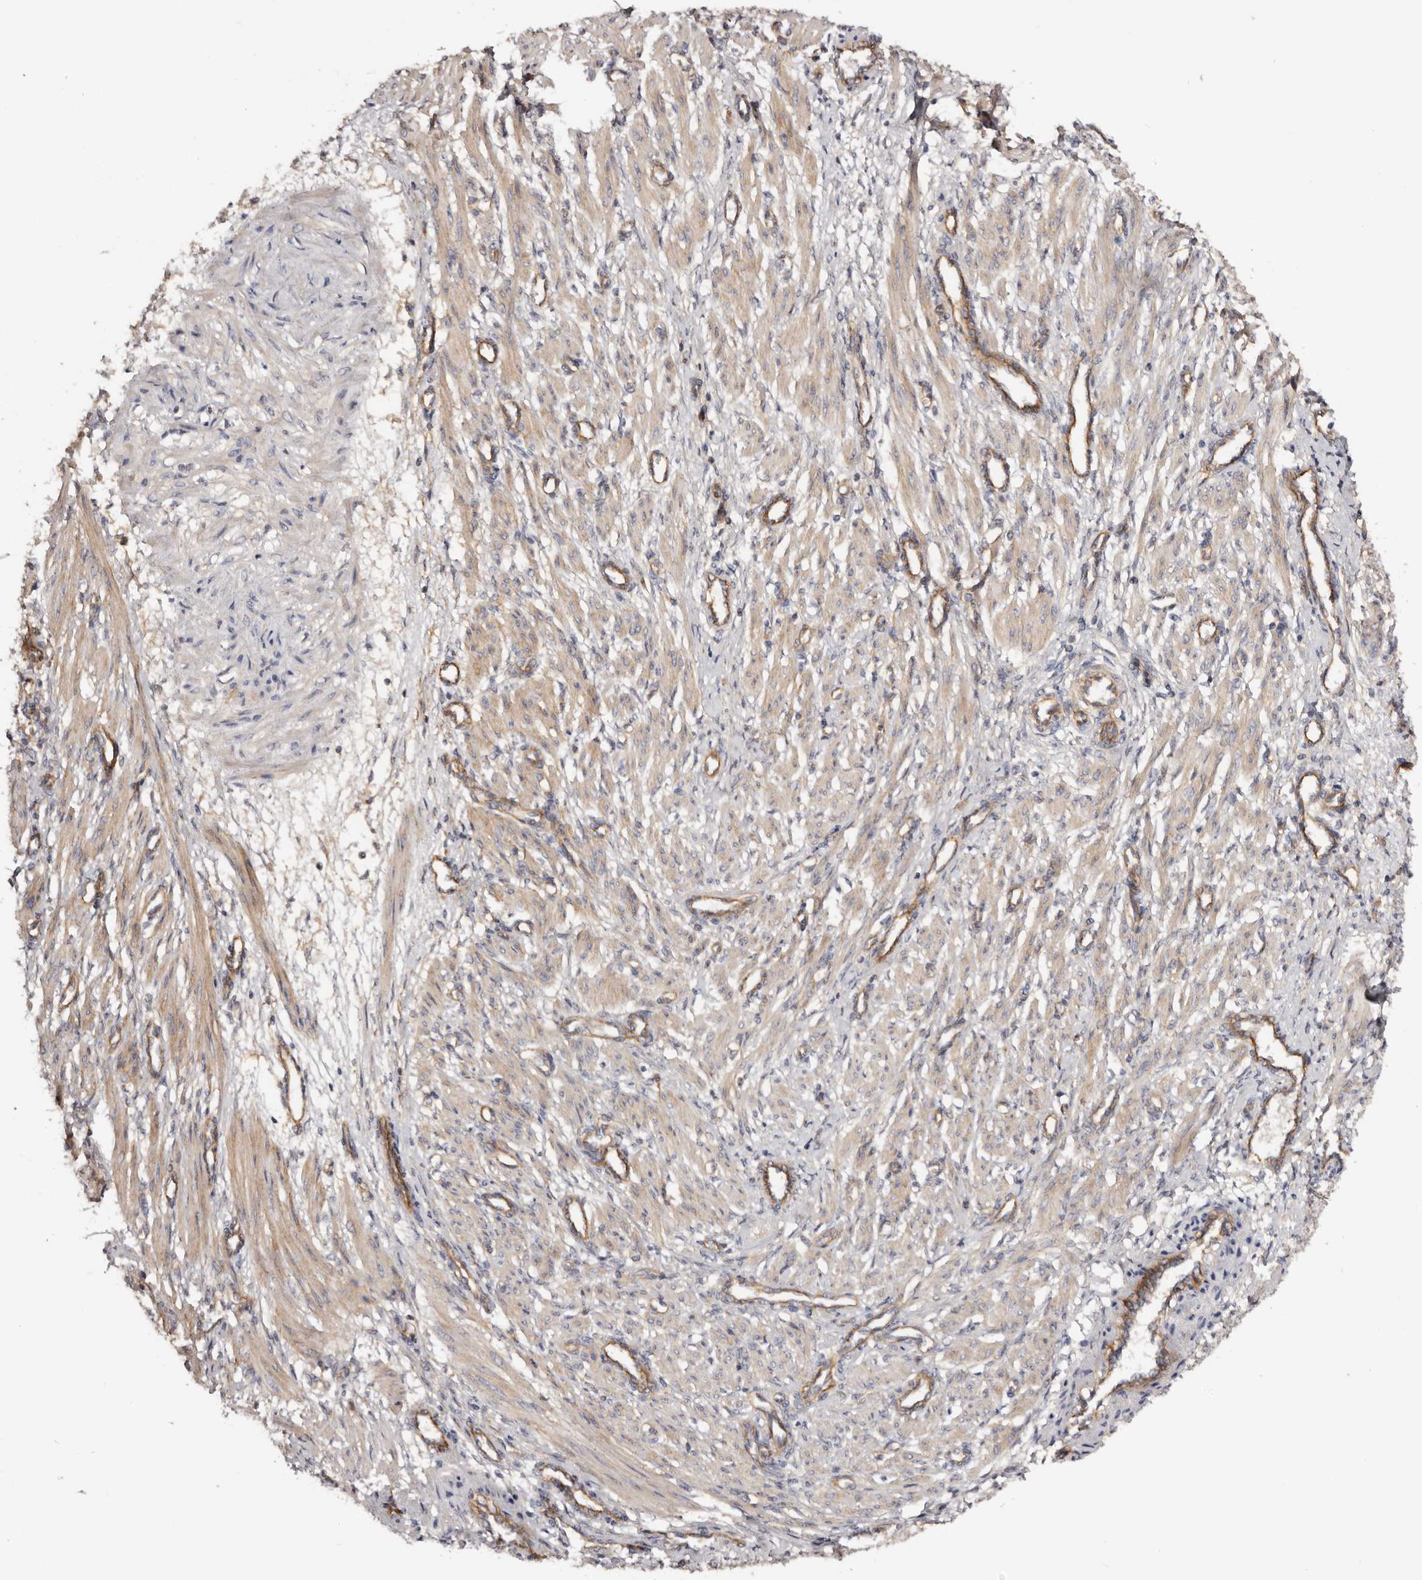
{"staining": {"intensity": "negative", "quantity": "none", "location": "none"}, "tissue": "smooth muscle", "cell_type": "Smooth muscle cells", "image_type": "normal", "snomed": [{"axis": "morphology", "description": "Normal tissue, NOS"}, {"axis": "topography", "description": "Endometrium"}], "caption": "This image is of normal smooth muscle stained with immunohistochemistry to label a protein in brown with the nuclei are counter-stained blue. There is no expression in smooth muscle cells.", "gene": "DMRT2", "patient": {"sex": "female", "age": 33}}